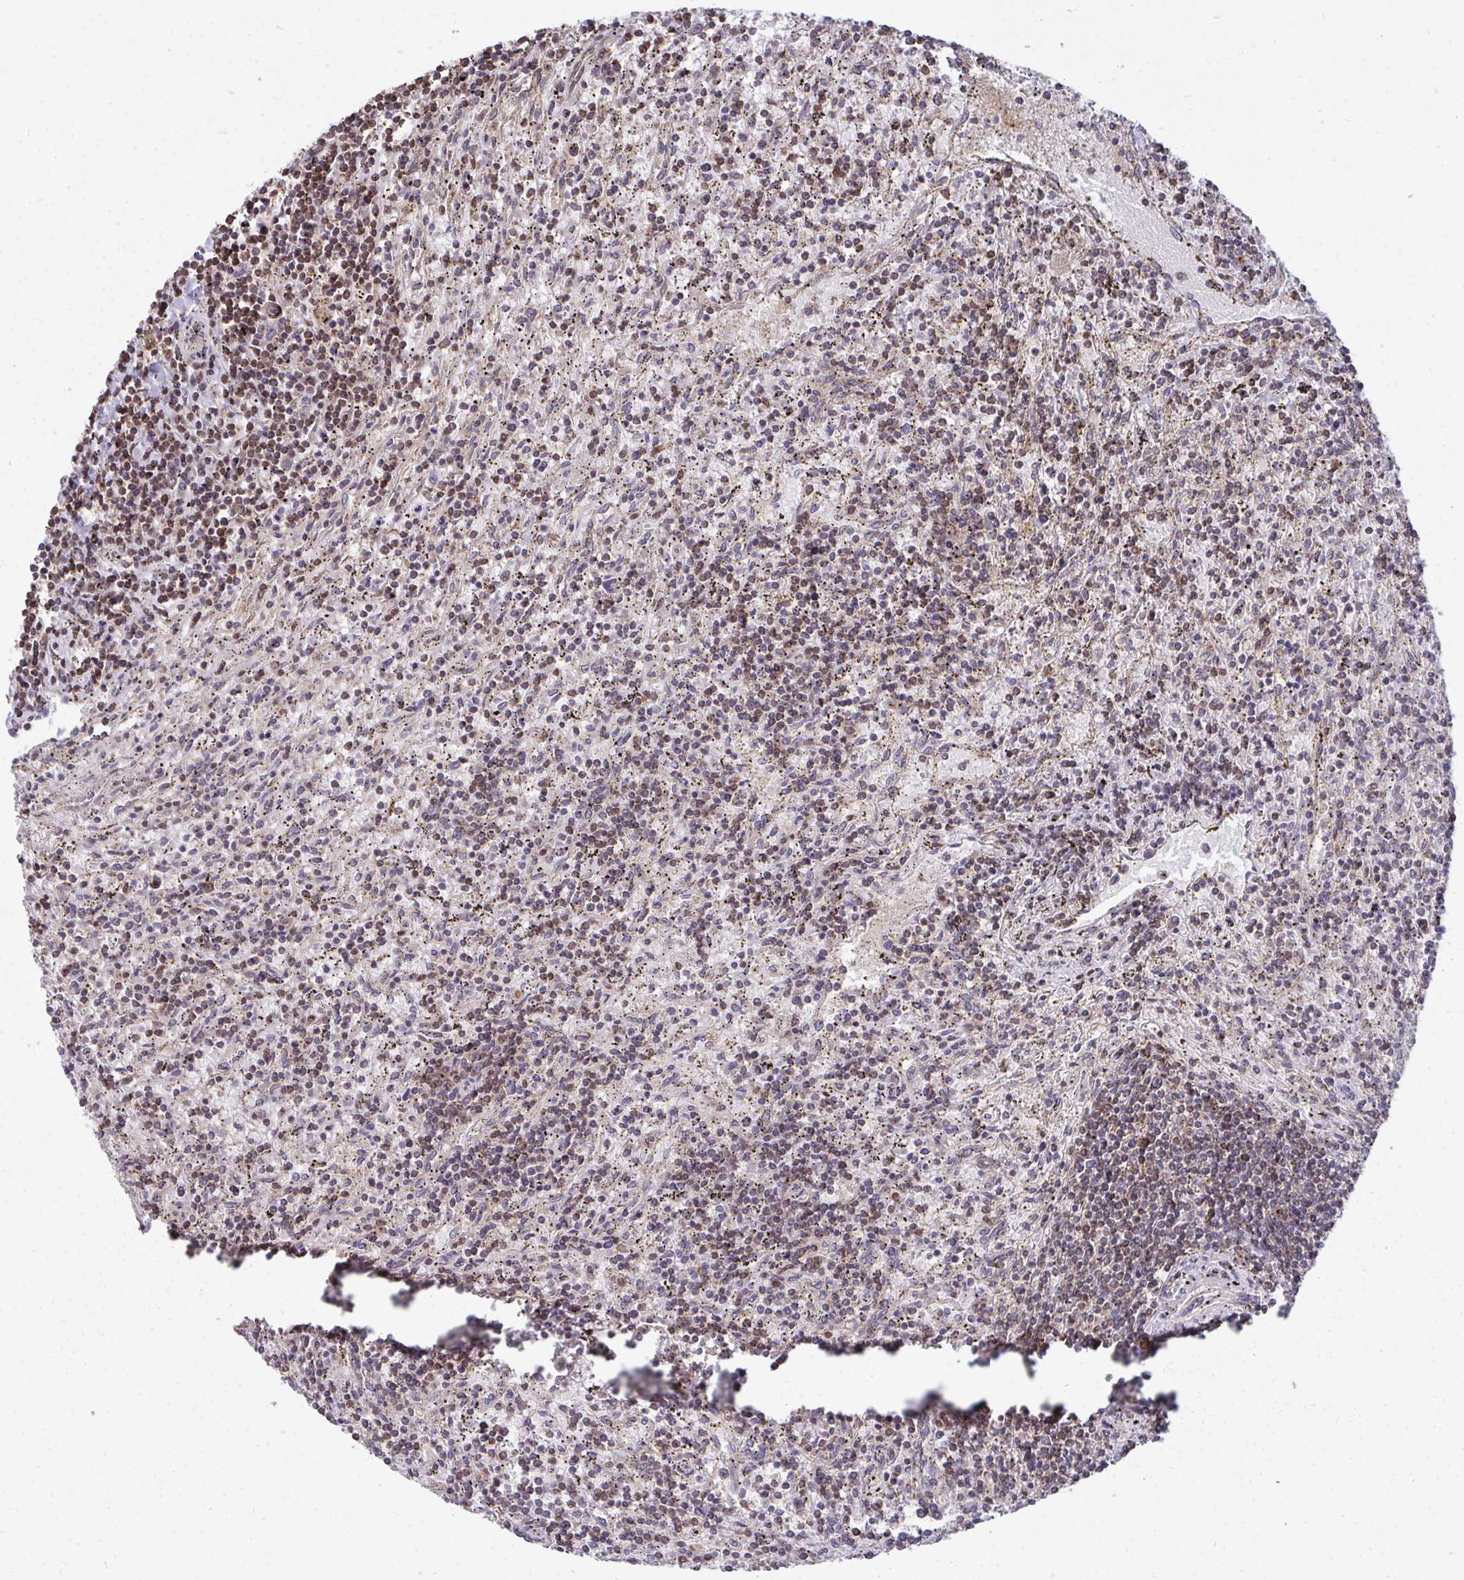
{"staining": {"intensity": "weak", "quantity": ">75%", "location": "cytoplasmic/membranous"}, "tissue": "lymphoma", "cell_type": "Tumor cells", "image_type": "cancer", "snomed": [{"axis": "morphology", "description": "Malignant lymphoma, non-Hodgkin's type, Low grade"}, {"axis": "topography", "description": "Spleen"}], "caption": "Lymphoma stained with immunohistochemistry (IHC) reveals weak cytoplasmic/membranous expression in approximately >75% of tumor cells. The staining was performed using DAB, with brown indicating positive protein expression. Nuclei are stained blue with hematoxylin.", "gene": "DNAJA2", "patient": {"sex": "male", "age": 76}}